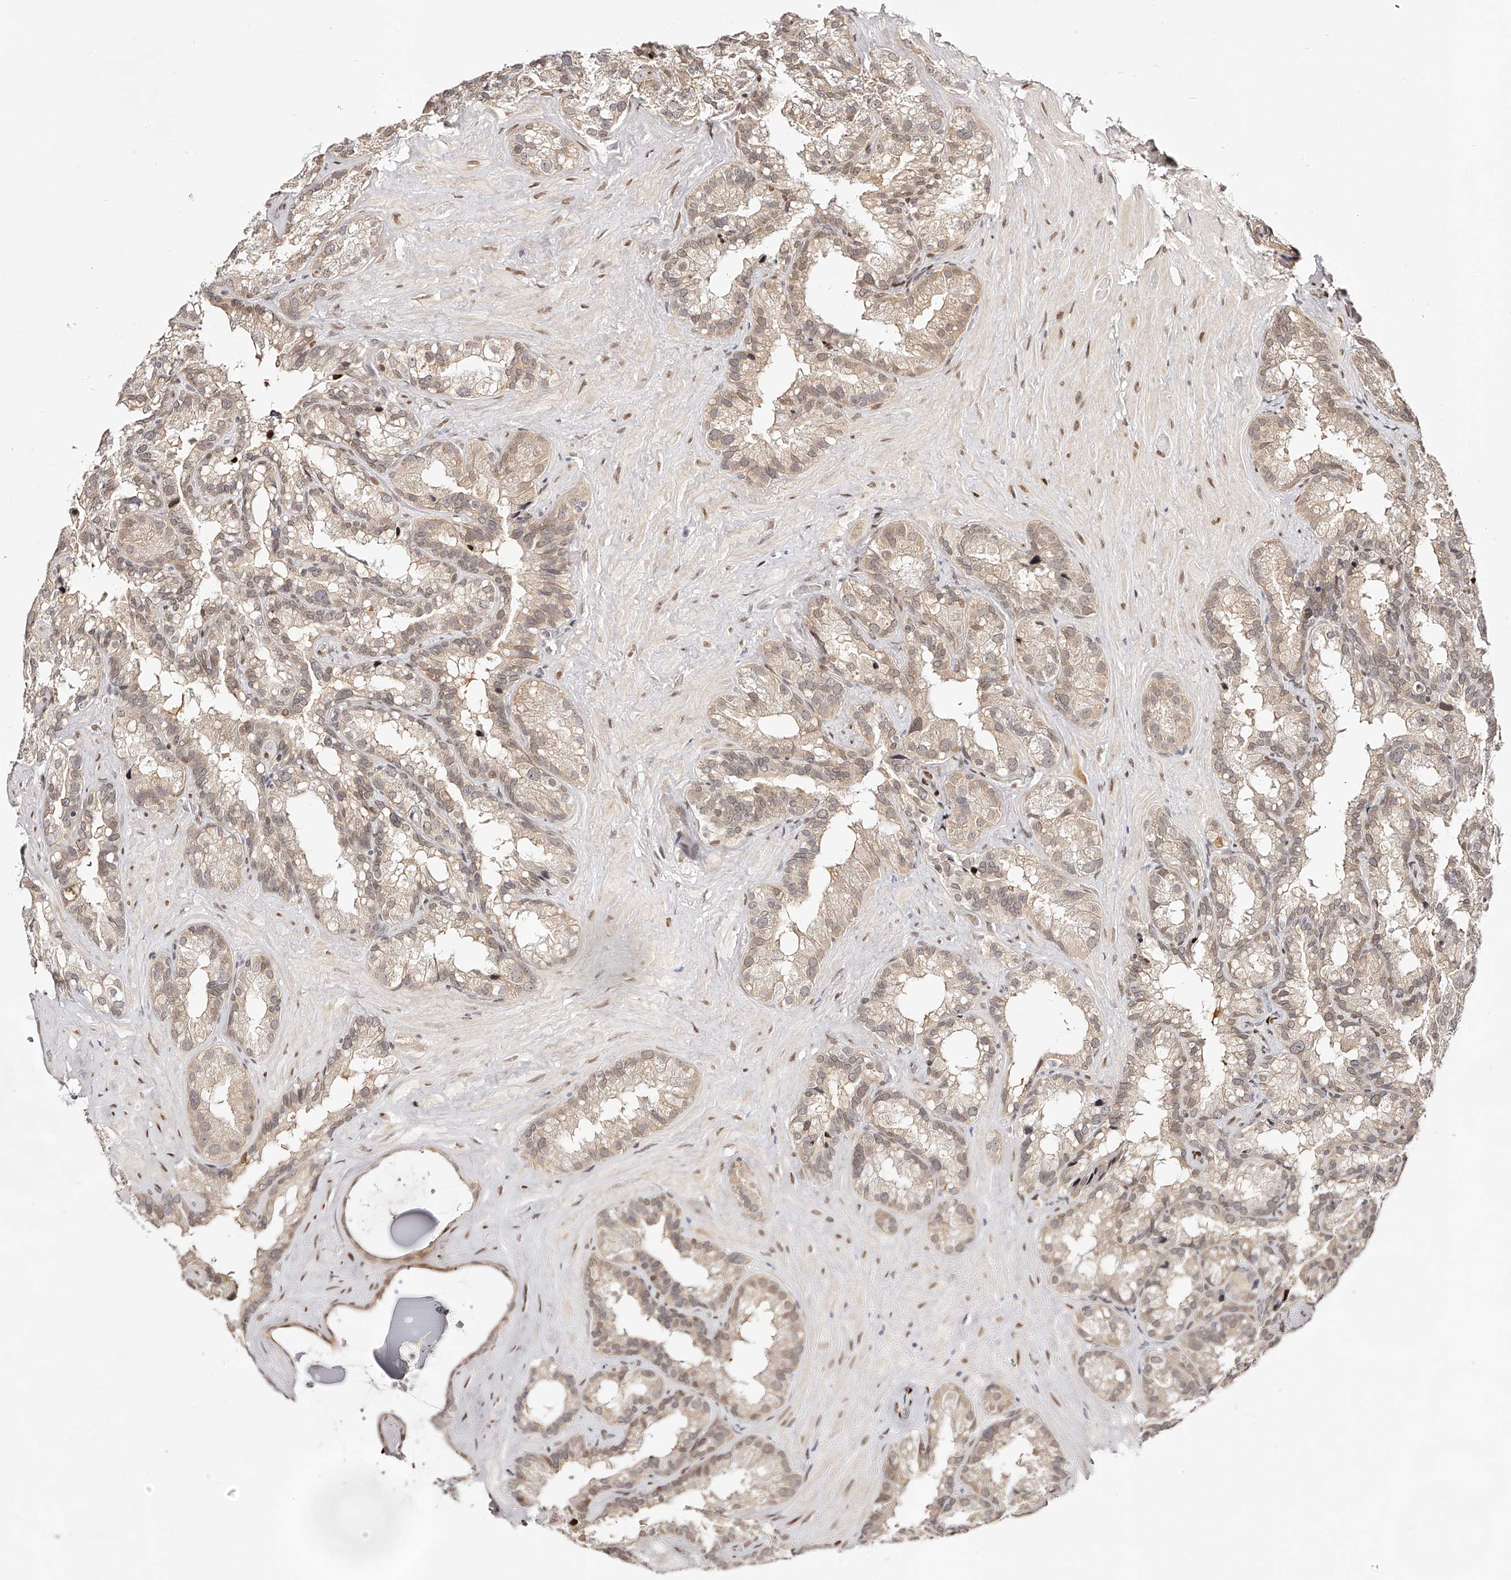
{"staining": {"intensity": "weak", "quantity": "25%-75%", "location": "cytoplasmic/membranous,nuclear"}, "tissue": "seminal vesicle", "cell_type": "Glandular cells", "image_type": "normal", "snomed": [{"axis": "morphology", "description": "Normal tissue, NOS"}, {"axis": "topography", "description": "Prostate"}, {"axis": "topography", "description": "Seminal veicle"}], "caption": "An image of seminal vesicle stained for a protein demonstrates weak cytoplasmic/membranous,nuclear brown staining in glandular cells.", "gene": "USF3", "patient": {"sex": "male", "age": 68}}